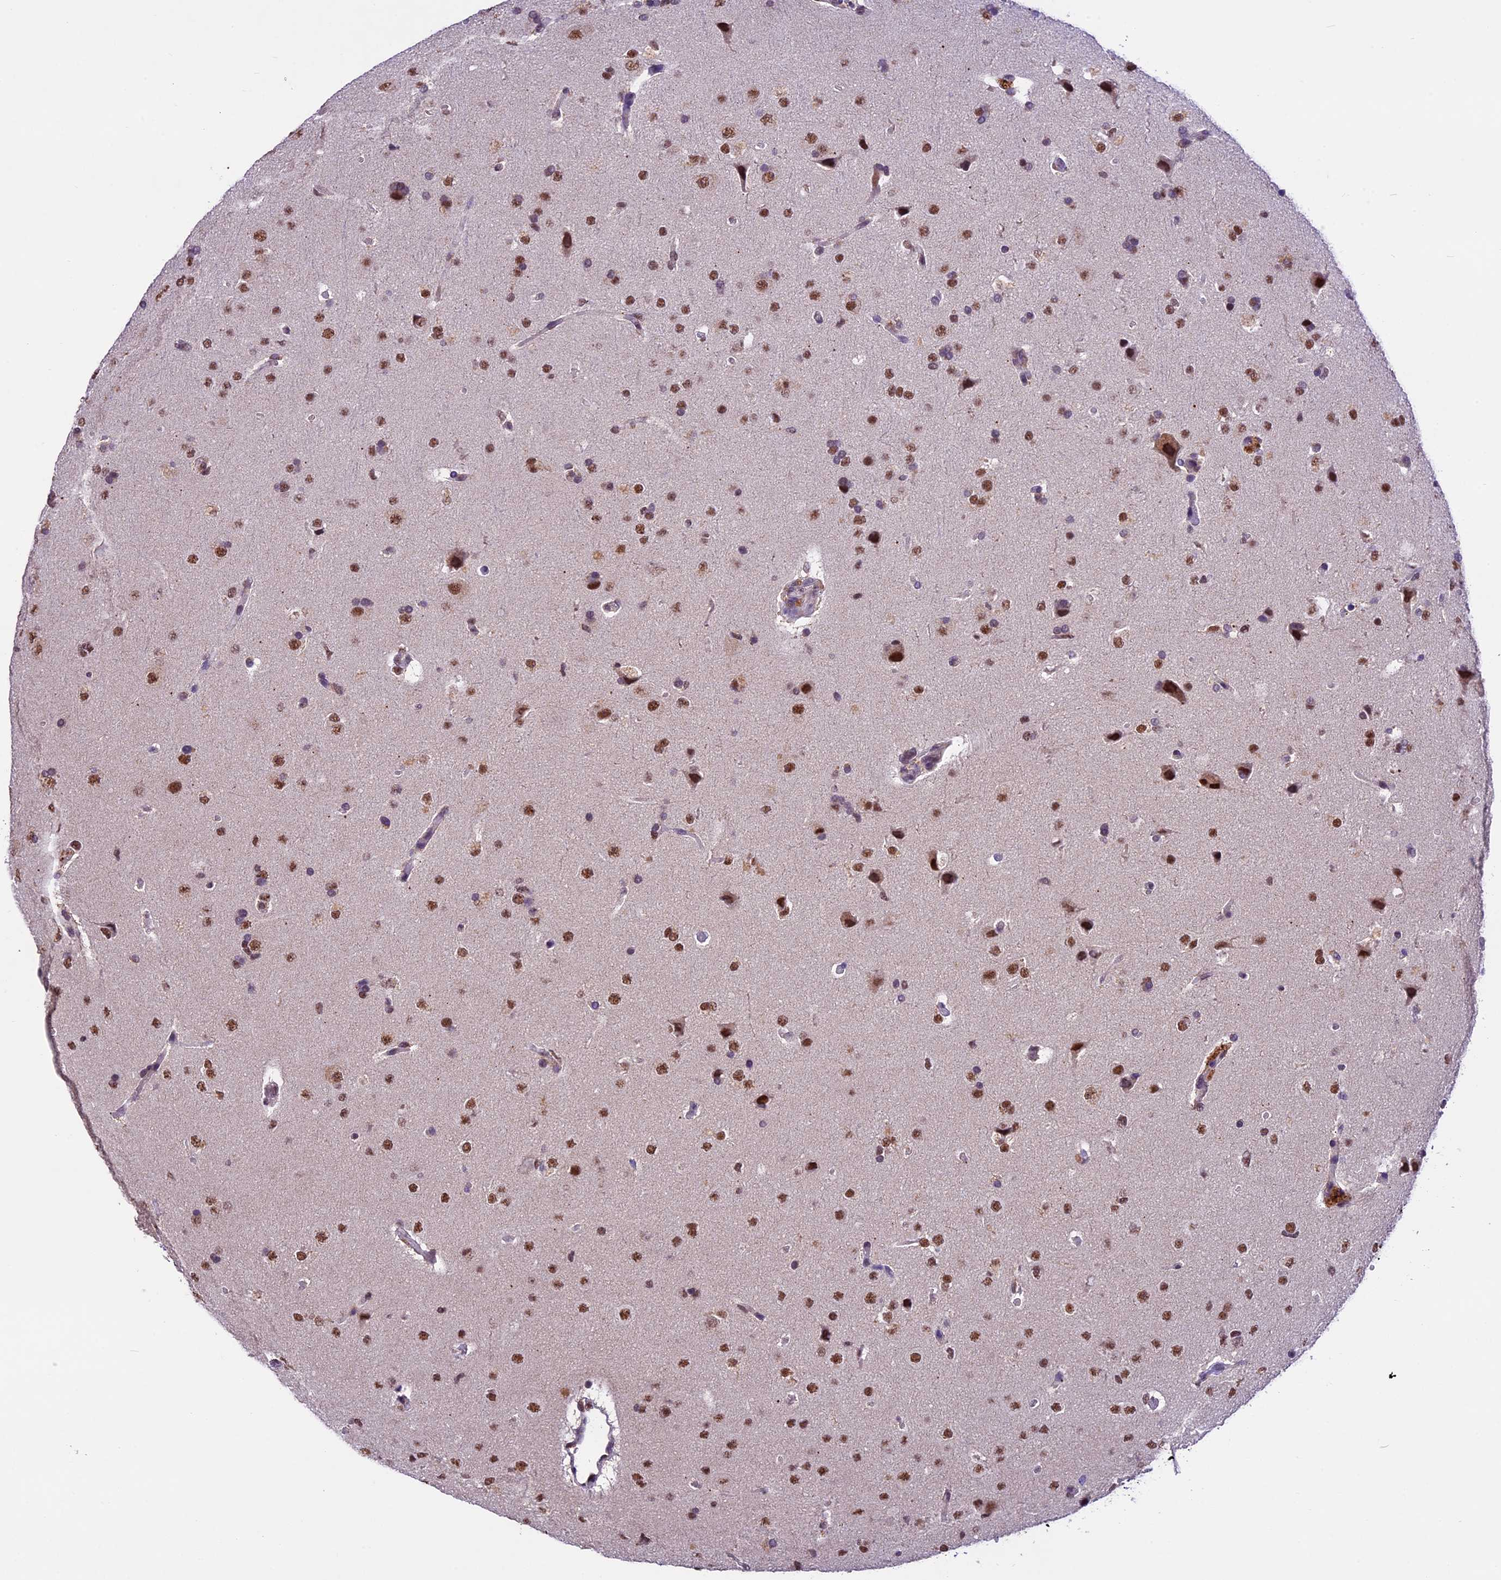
{"staining": {"intensity": "moderate", "quantity": ">75%", "location": "nuclear"}, "tissue": "glioma", "cell_type": "Tumor cells", "image_type": "cancer", "snomed": [{"axis": "morphology", "description": "Glioma, malignant, High grade"}, {"axis": "topography", "description": "Brain"}], "caption": "Immunohistochemistry (IHC) micrograph of human glioma stained for a protein (brown), which exhibits medium levels of moderate nuclear staining in approximately >75% of tumor cells.", "gene": "CARS2", "patient": {"sex": "male", "age": 72}}